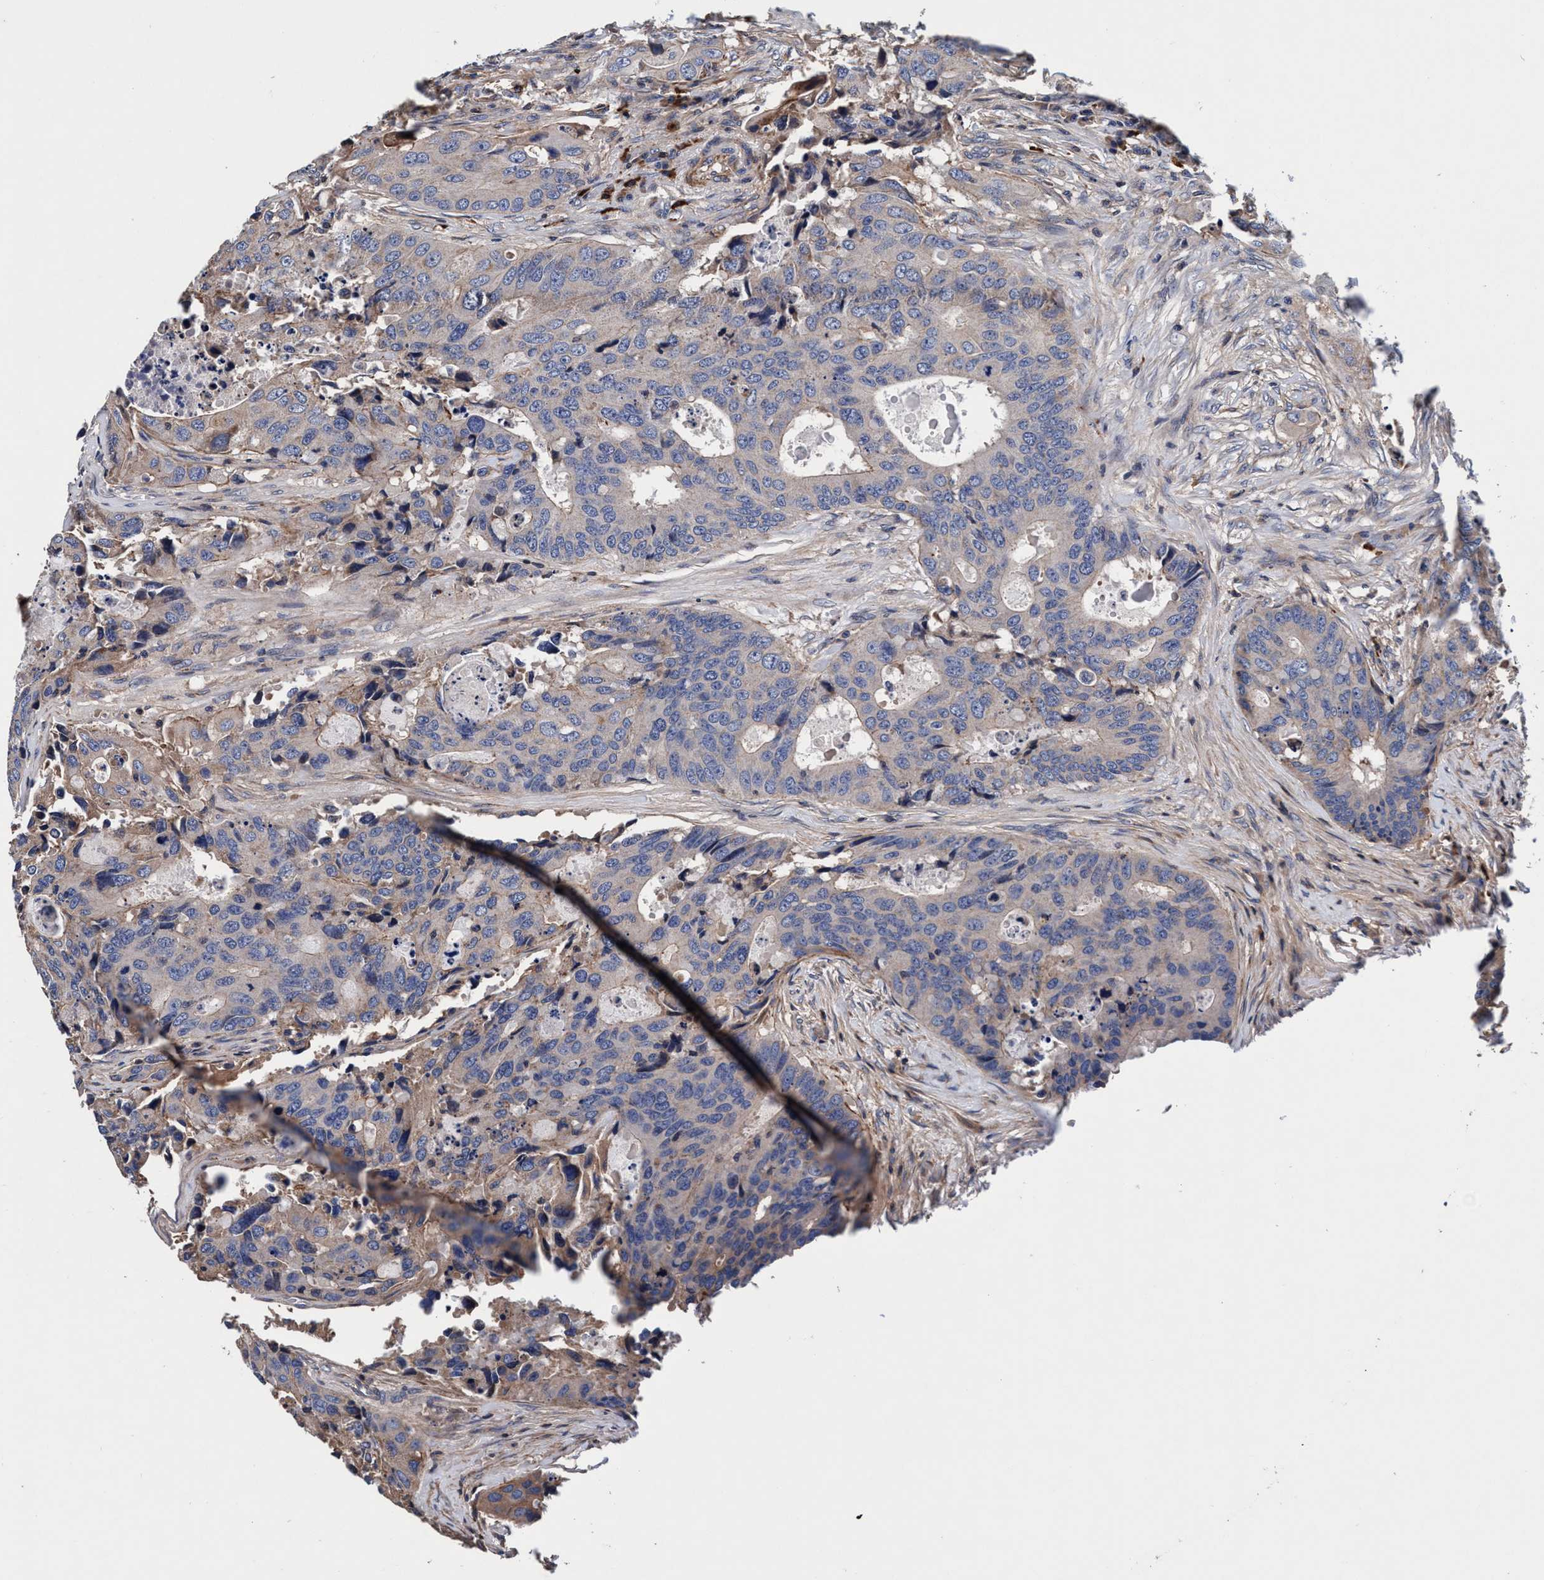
{"staining": {"intensity": "negative", "quantity": "none", "location": "none"}, "tissue": "colorectal cancer", "cell_type": "Tumor cells", "image_type": "cancer", "snomed": [{"axis": "morphology", "description": "Adenocarcinoma, NOS"}, {"axis": "topography", "description": "Colon"}], "caption": "There is no significant positivity in tumor cells of colorectal cancer (adenocarcinoma).", "gene": "RNF208", "patient": {"sex": "male", "age": 71}}